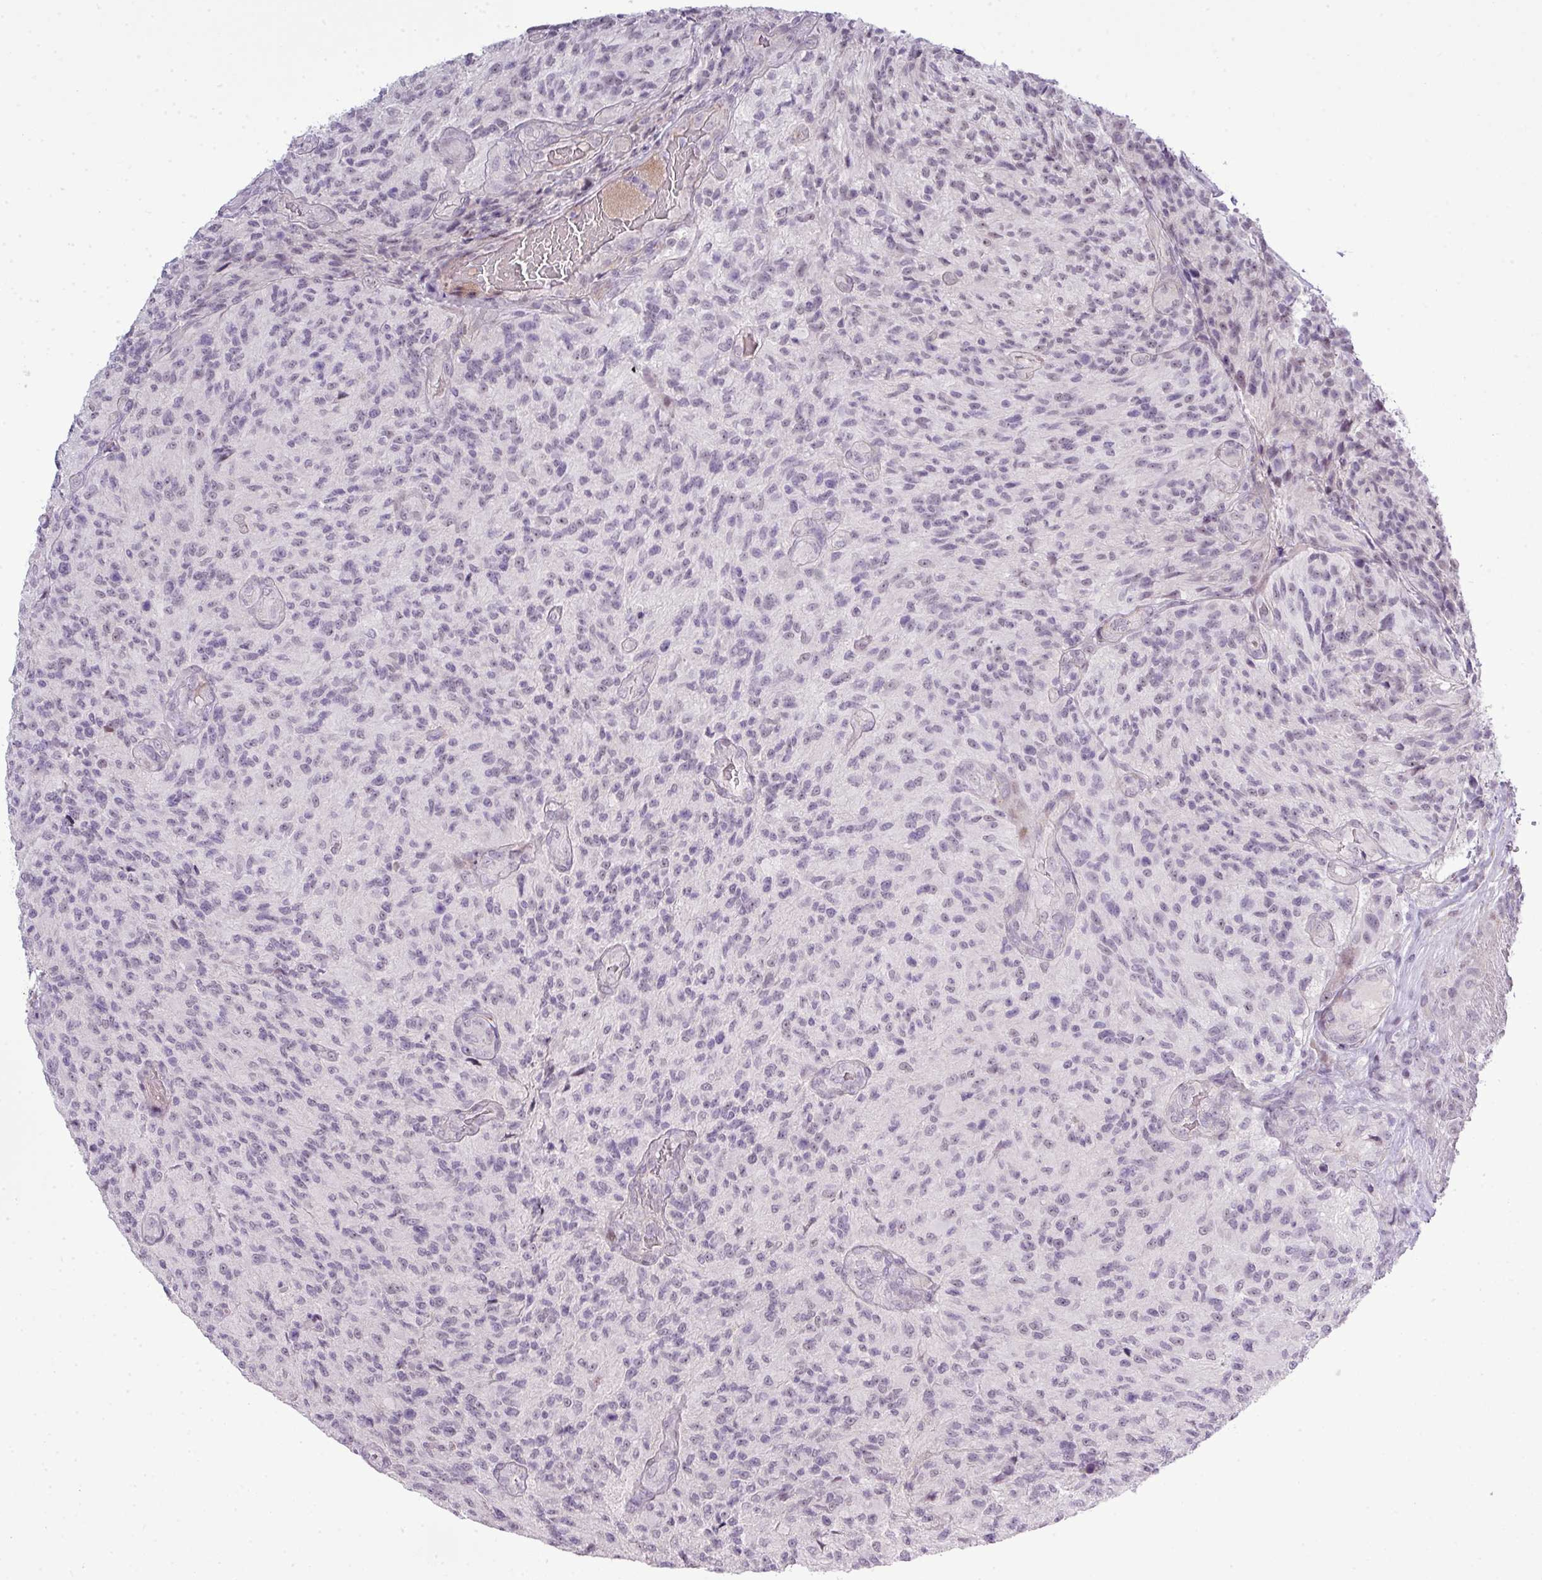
{"staining": {"intensity": "negative", "quantity": "none", "location": "none"}, "tissue": "glioma", "cell_type": "Tumor cells", "image_type": "cancer", "snomed": [{"axis": "morphology", "description": "Normal tissue, NOS"}, {"axis": "morphology", "description": "Glioma, malignant, High grade"}, {"axis": "topography", "description": "Cerebral cortex"}], "caption": "Glioma stained for a protein using IHC exhibits no expression tumor cells.", "gene": "ZNF688", "patient": {"sex": "male", "age": 56}}